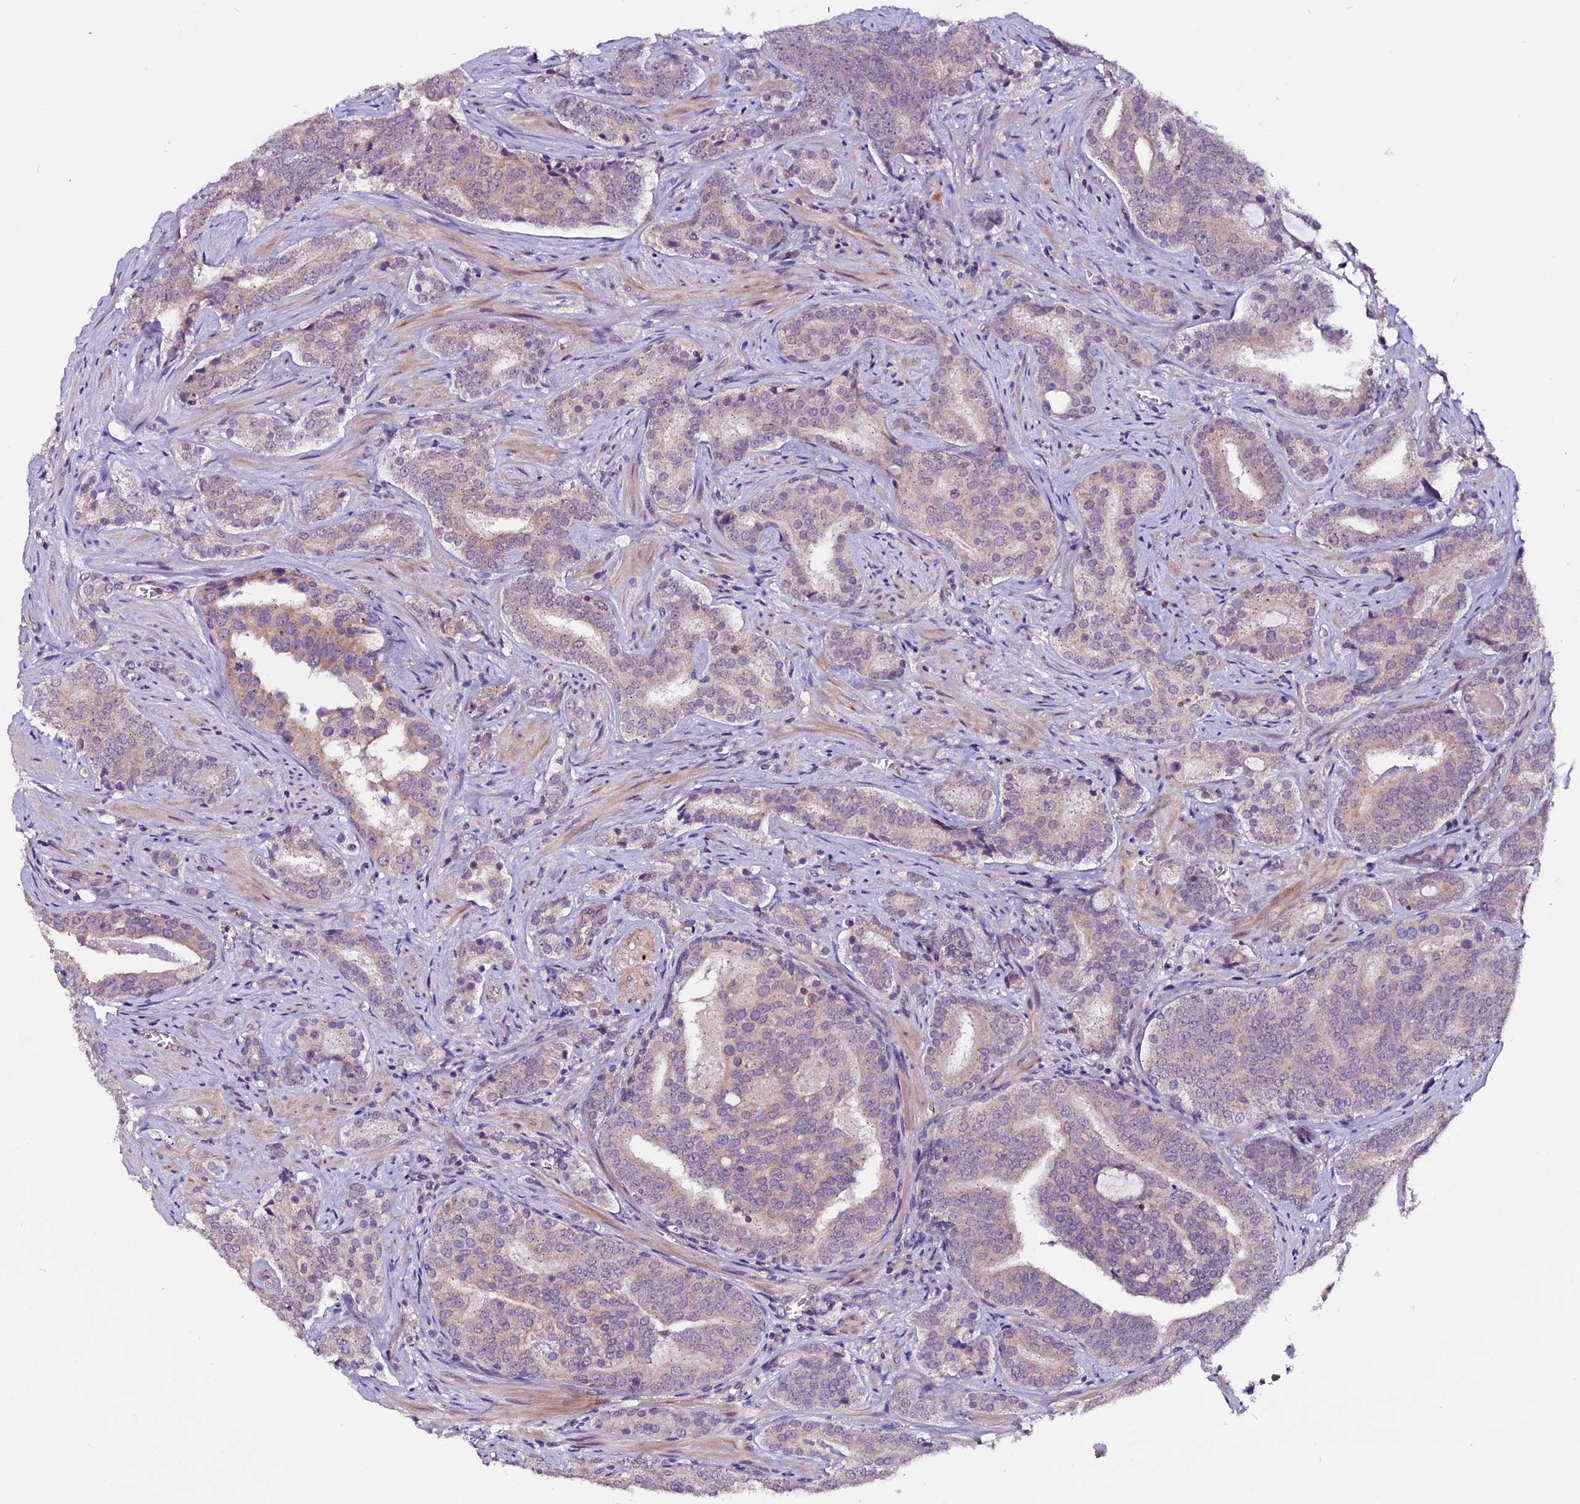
{"staining": {"intensity": "weak", "quantity": "<25%", "location": "cytoplasmic/membranous"}, "tissue": "prostate cancer", "cell_type": "Tumor cells", "image_type": "cancer", "snomed": [{"axis": "morphology", "description": "Adenocarcinoma, High grade"}, {"axis": "topography", "description": "Prostate"}], "caption": "Immunohistochemical staining of prostate cancer displays no significant positivity in tumor cells. (Stains: DAB IHC with hematoxylin counter stain, Microscopy: brightfield microscopy at high magnification).", "gene": "RINL", "patient": {"sex": "male", "age": 55}}